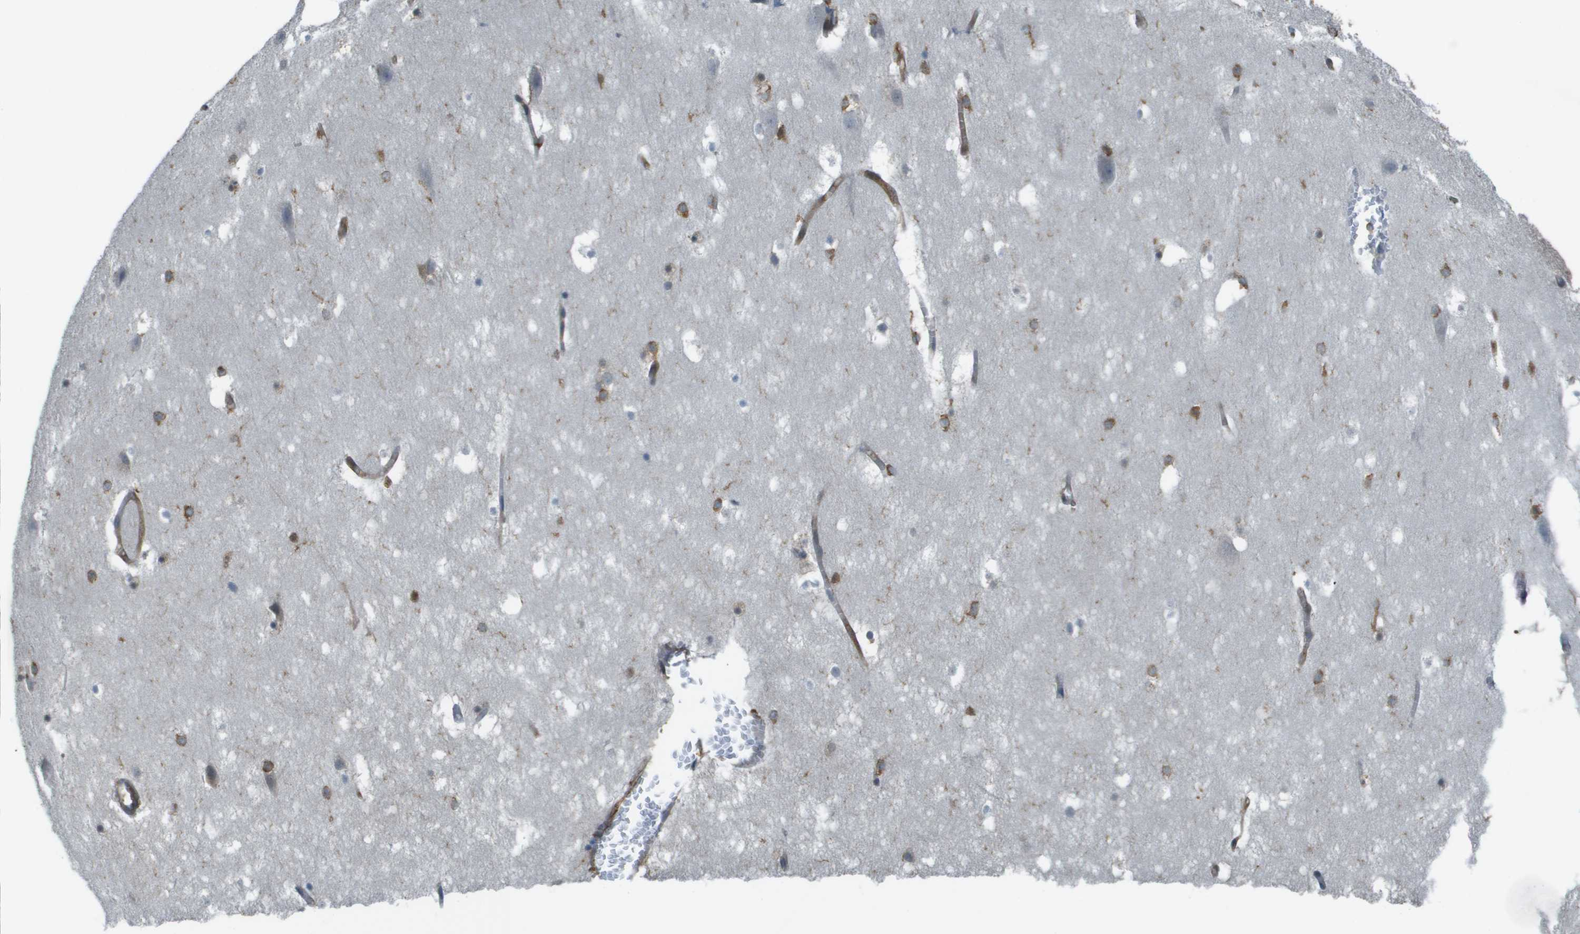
{"staining": {"intensity": "moderate", "quantity": "25%-75%", "location": "cytoplasmic/membranous"}, "tissue": "hippocampus", "cell_type": "Glial cells", "image_type": "normal", "snomed": [{"axis": "morphology", "description": "Normal tissue, NOS"}, {"axis": "topography", "description": "Hippocampus"}], "caption": "Moderate cytoplasmic/membranous staining is appreciated in about 25%-75% of glial cells in benign hippocampus. Immunohistochemistry stains the protein in brown and the nuclei are stained blue.", "gene": "CORO1B", "patient": {"sex": "male", "age": 45}}